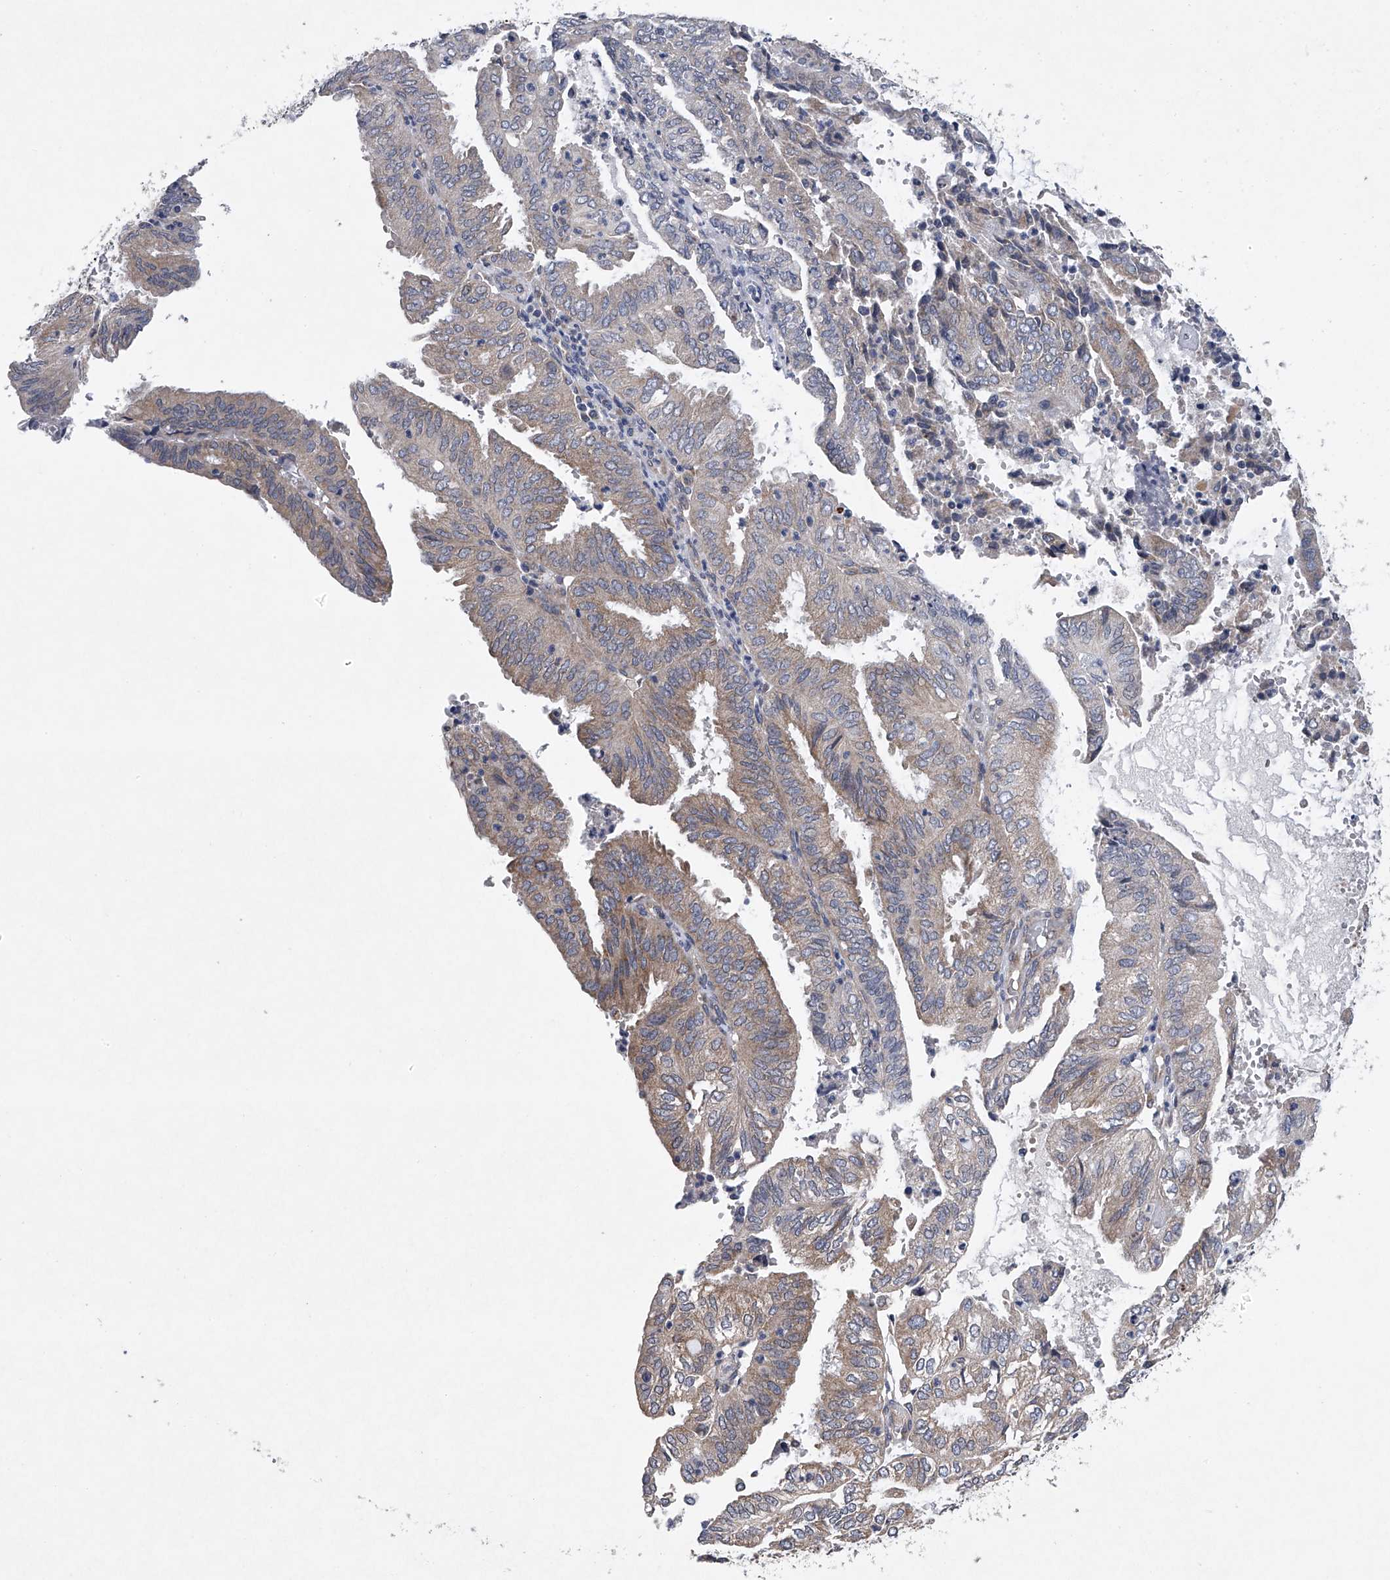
{"staining": {"intensity": "moderate", "quantity": "<25%", "location": "cytoplasmic/membranous"}, "tissue": "endometrial cancer", "cell_type": "Tumor cells", "image_type": "cancer", "snomed": [{"axis": "morphology", "description": "Adenocarcinoma, NOS"}, {"axis": "topography", "description": "Uterus"}], "caption": "Adenocarcinoma (endometrial) stained for a protein demonstrates moderate cytoplasmic/membranous positivity in tumor cells.", "gene": "RNF5", "patient": {"sex": "female", "age": 60}}